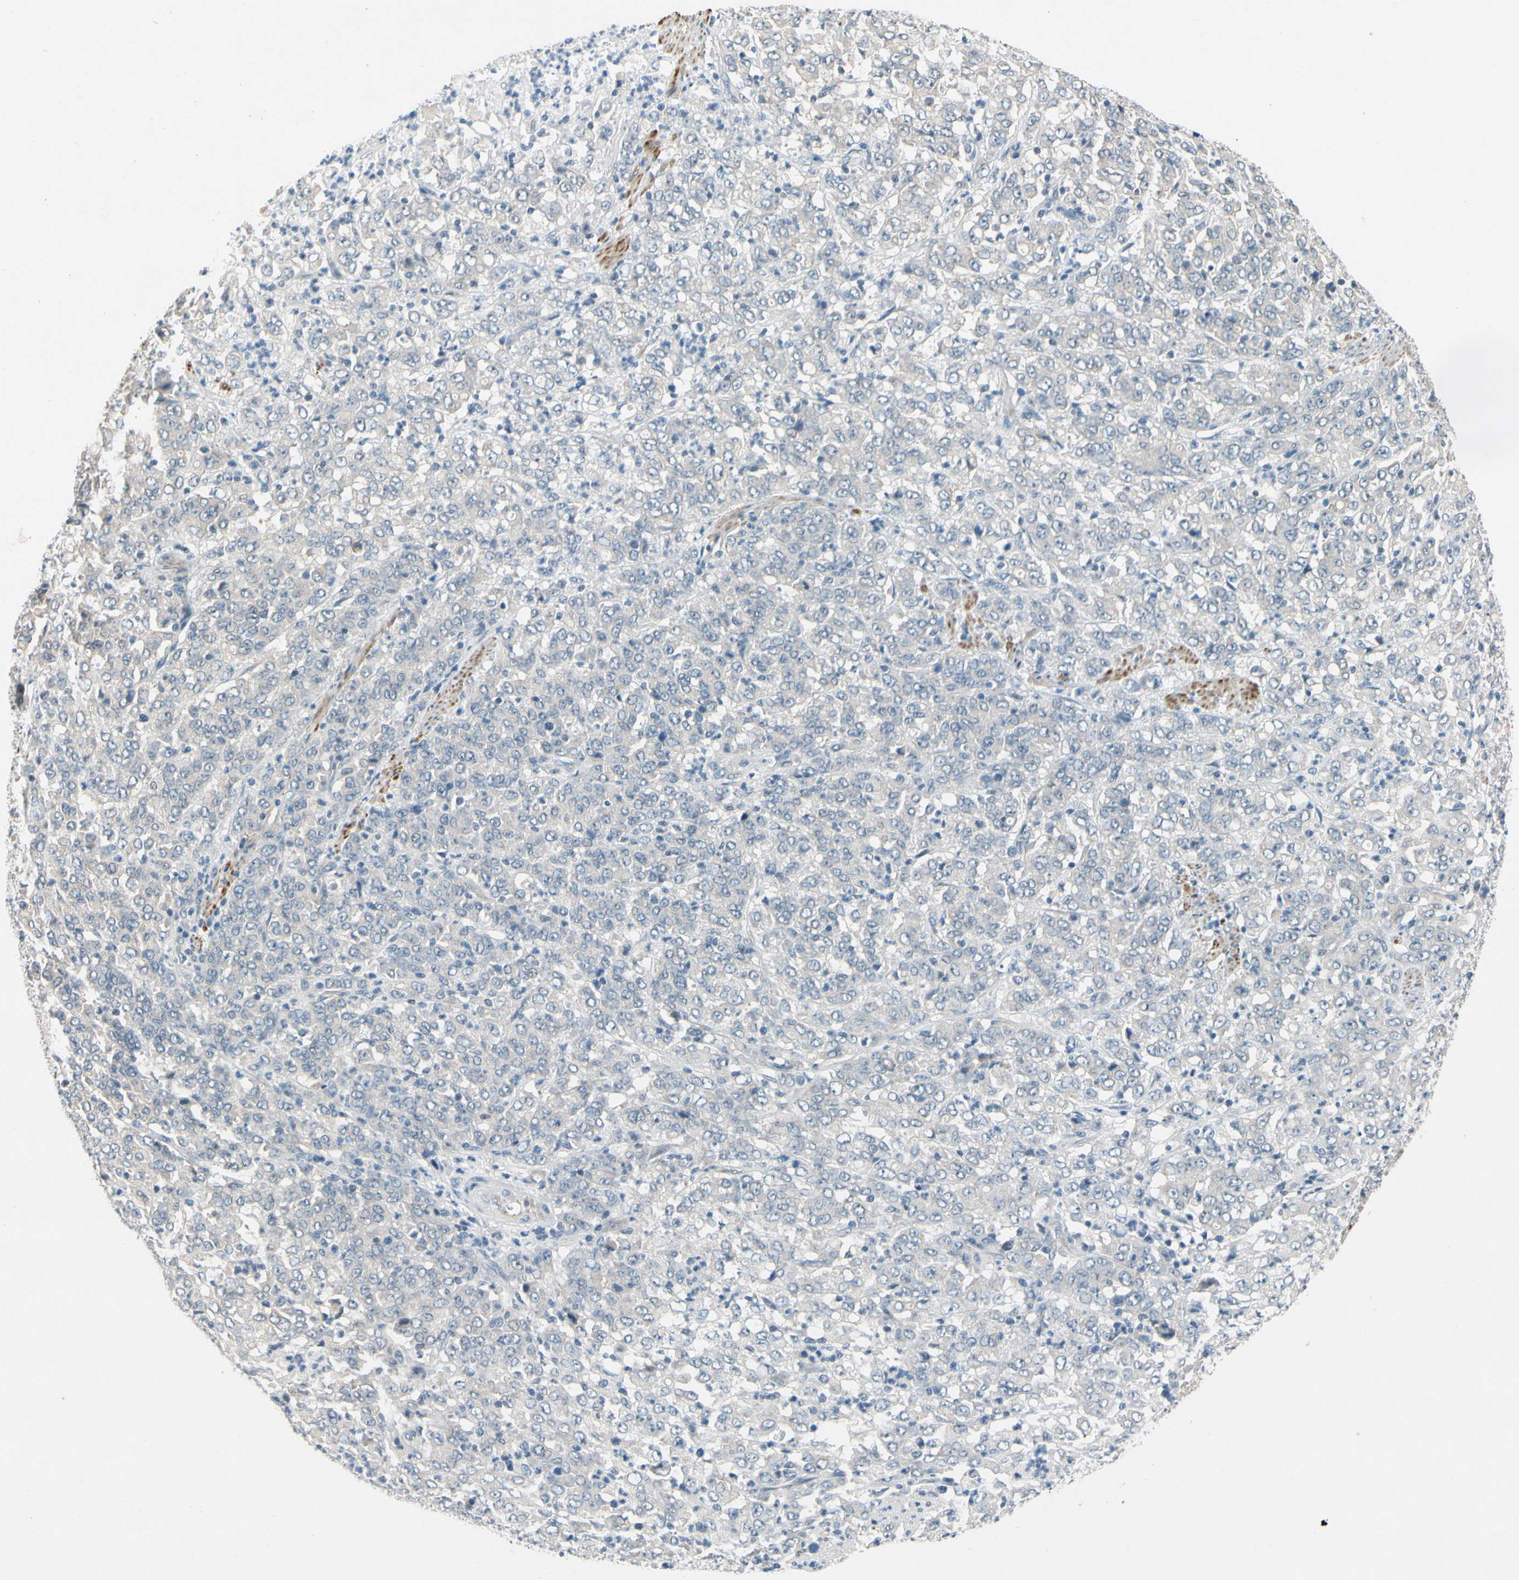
{"staining": {"intensity": "negative", "quantity": "none", "location": "none"}, "tissue": "stomach cancer", "cell_type": "Tumor cells", "image_type": "cancer", "snomed": [{"axis": "morphology", "description": "Adenocarcinoma, NOS"}, {"axis": "topography", "description": "Stomach, lower"}], "caption": "Immunohistochemical staining of human stomach cancer shows no significant staining in tumor cells.", "gene": "SLC27A6", "patient": {"sex": "female", "age": 71}}